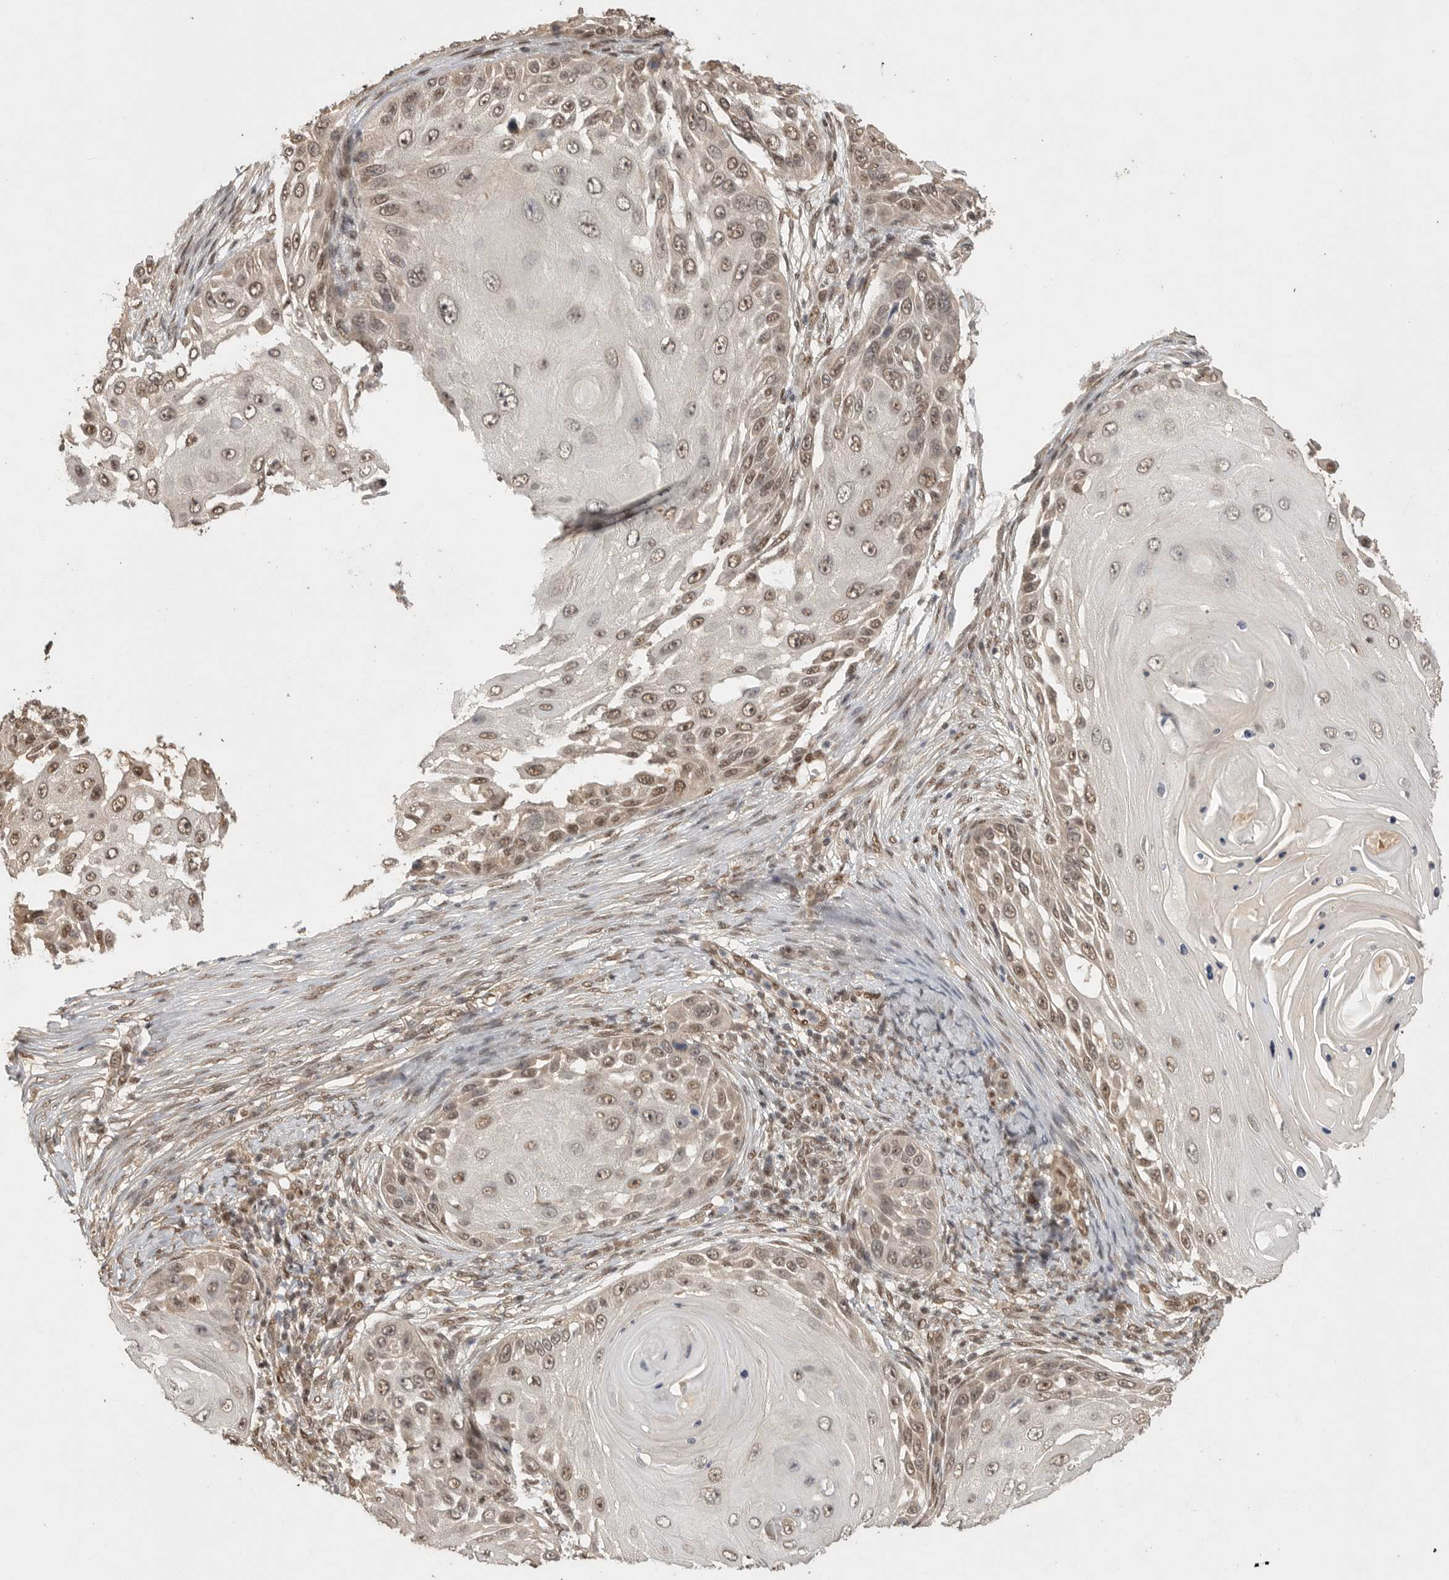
{"staining": {"intensity": "moderate", "quantity": "25%-75%", "location": "nuclear"}, "tissue": "skin cancer", "cell_type": "Tumor cells", "image_type": "cancer", "snomed": [{"axis": "morphology", "description": "Squamous cell carcinoma, NOS"}, {"axis": "topography", "description": "Skin"}], "caption": "Protein expression analysis of skin cancer (squamous cell carcinoma) reveals moderate nuclear expression in approximately 25%-75% of tumor cells.", "gene": "DFFA", "patient": {"sex": "female", "age": 44}}